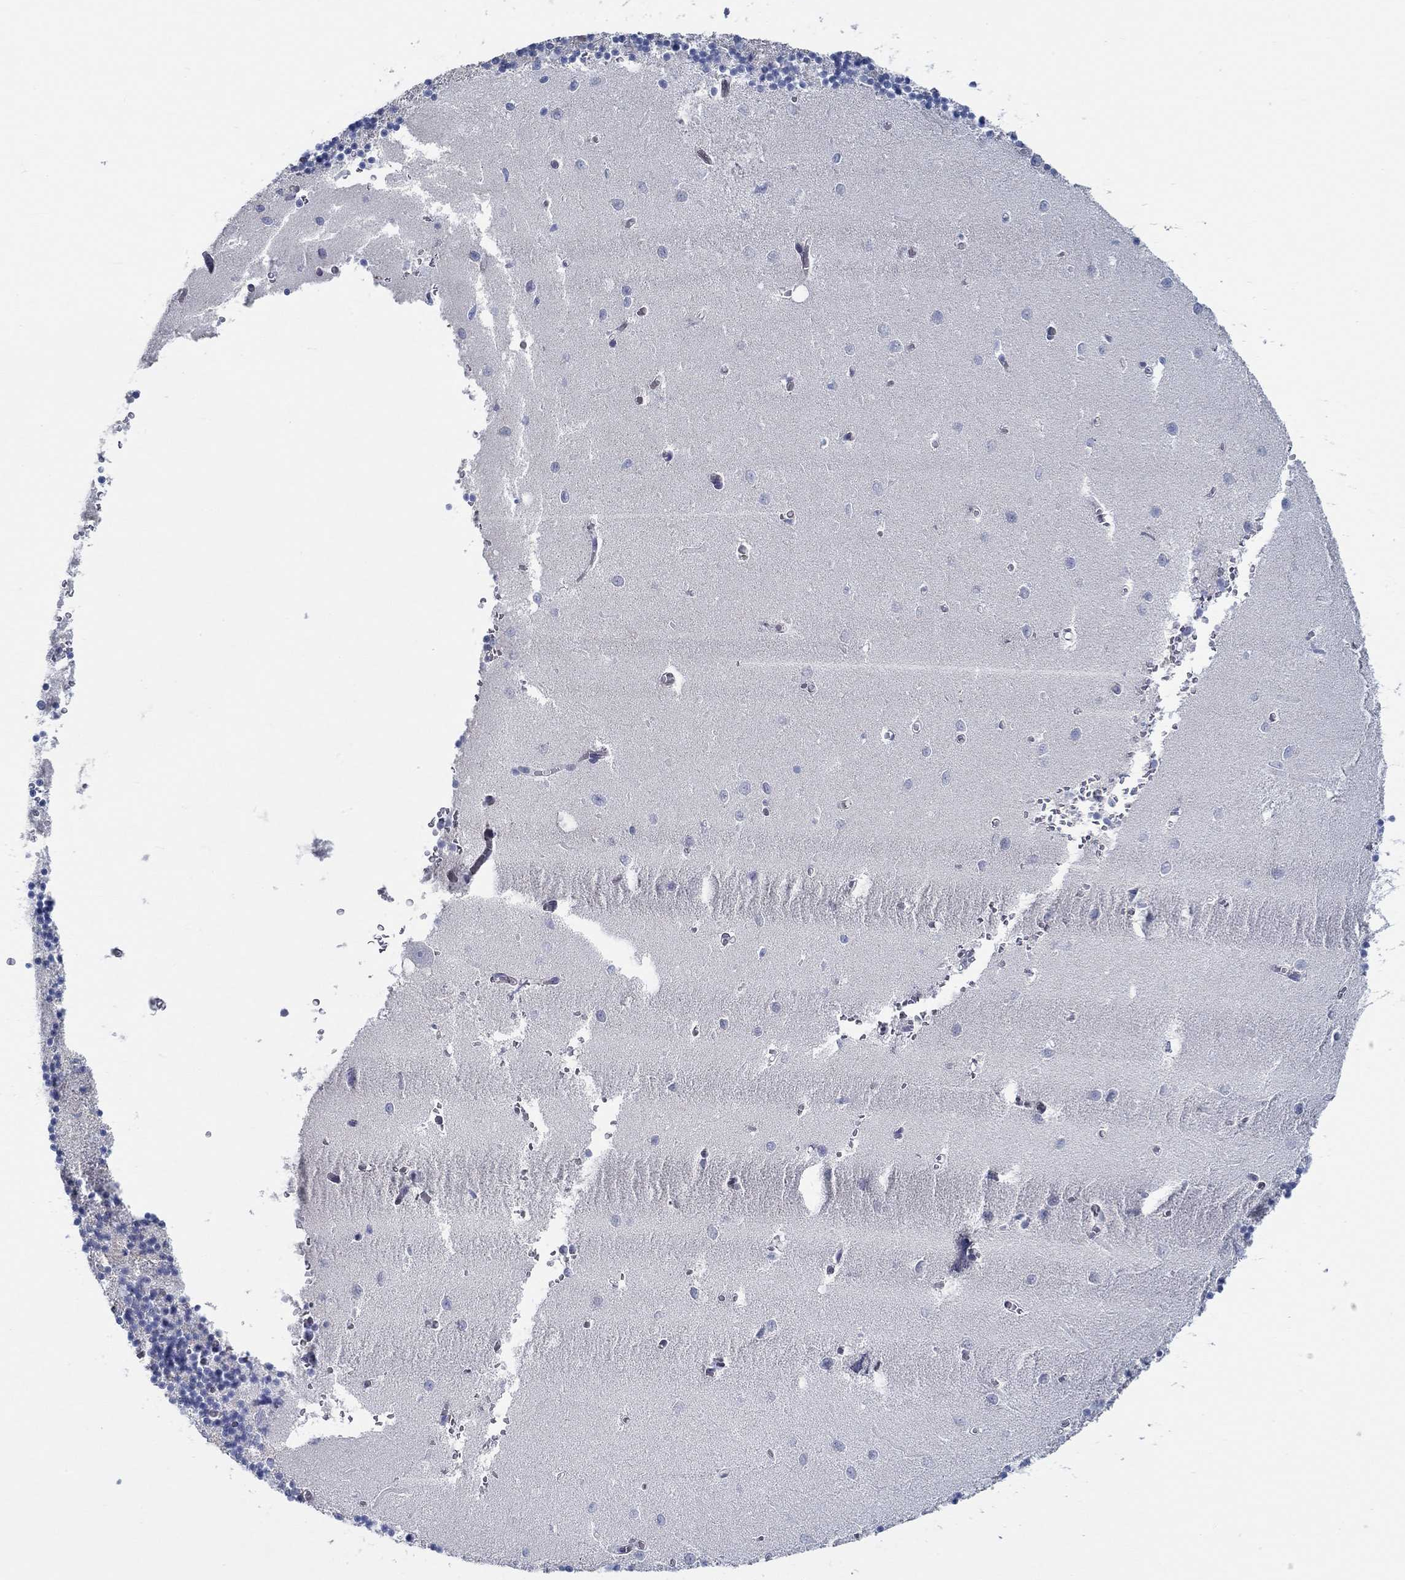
{"staining": {"intensity": "negative", "quantity": "none", "location": "none"}, "tissue": "cerebellum", "cell_type": "Cells in granular layer", "image_type": "normal", "snomed": [{"axis": "morphology", "description": "Normal tissue, NOS"}, {"axis": "topography", "description": "Cerebellum"}], "caption": "IHC of unremarkable human cerebellum shows no expression in cells in granular layer. (DAB (3,3'-diaminobenzidine) IHC with hematoxylin counter stain).", "gene": "BBOF1", "patient": {"sex": "female", "age": 64}}